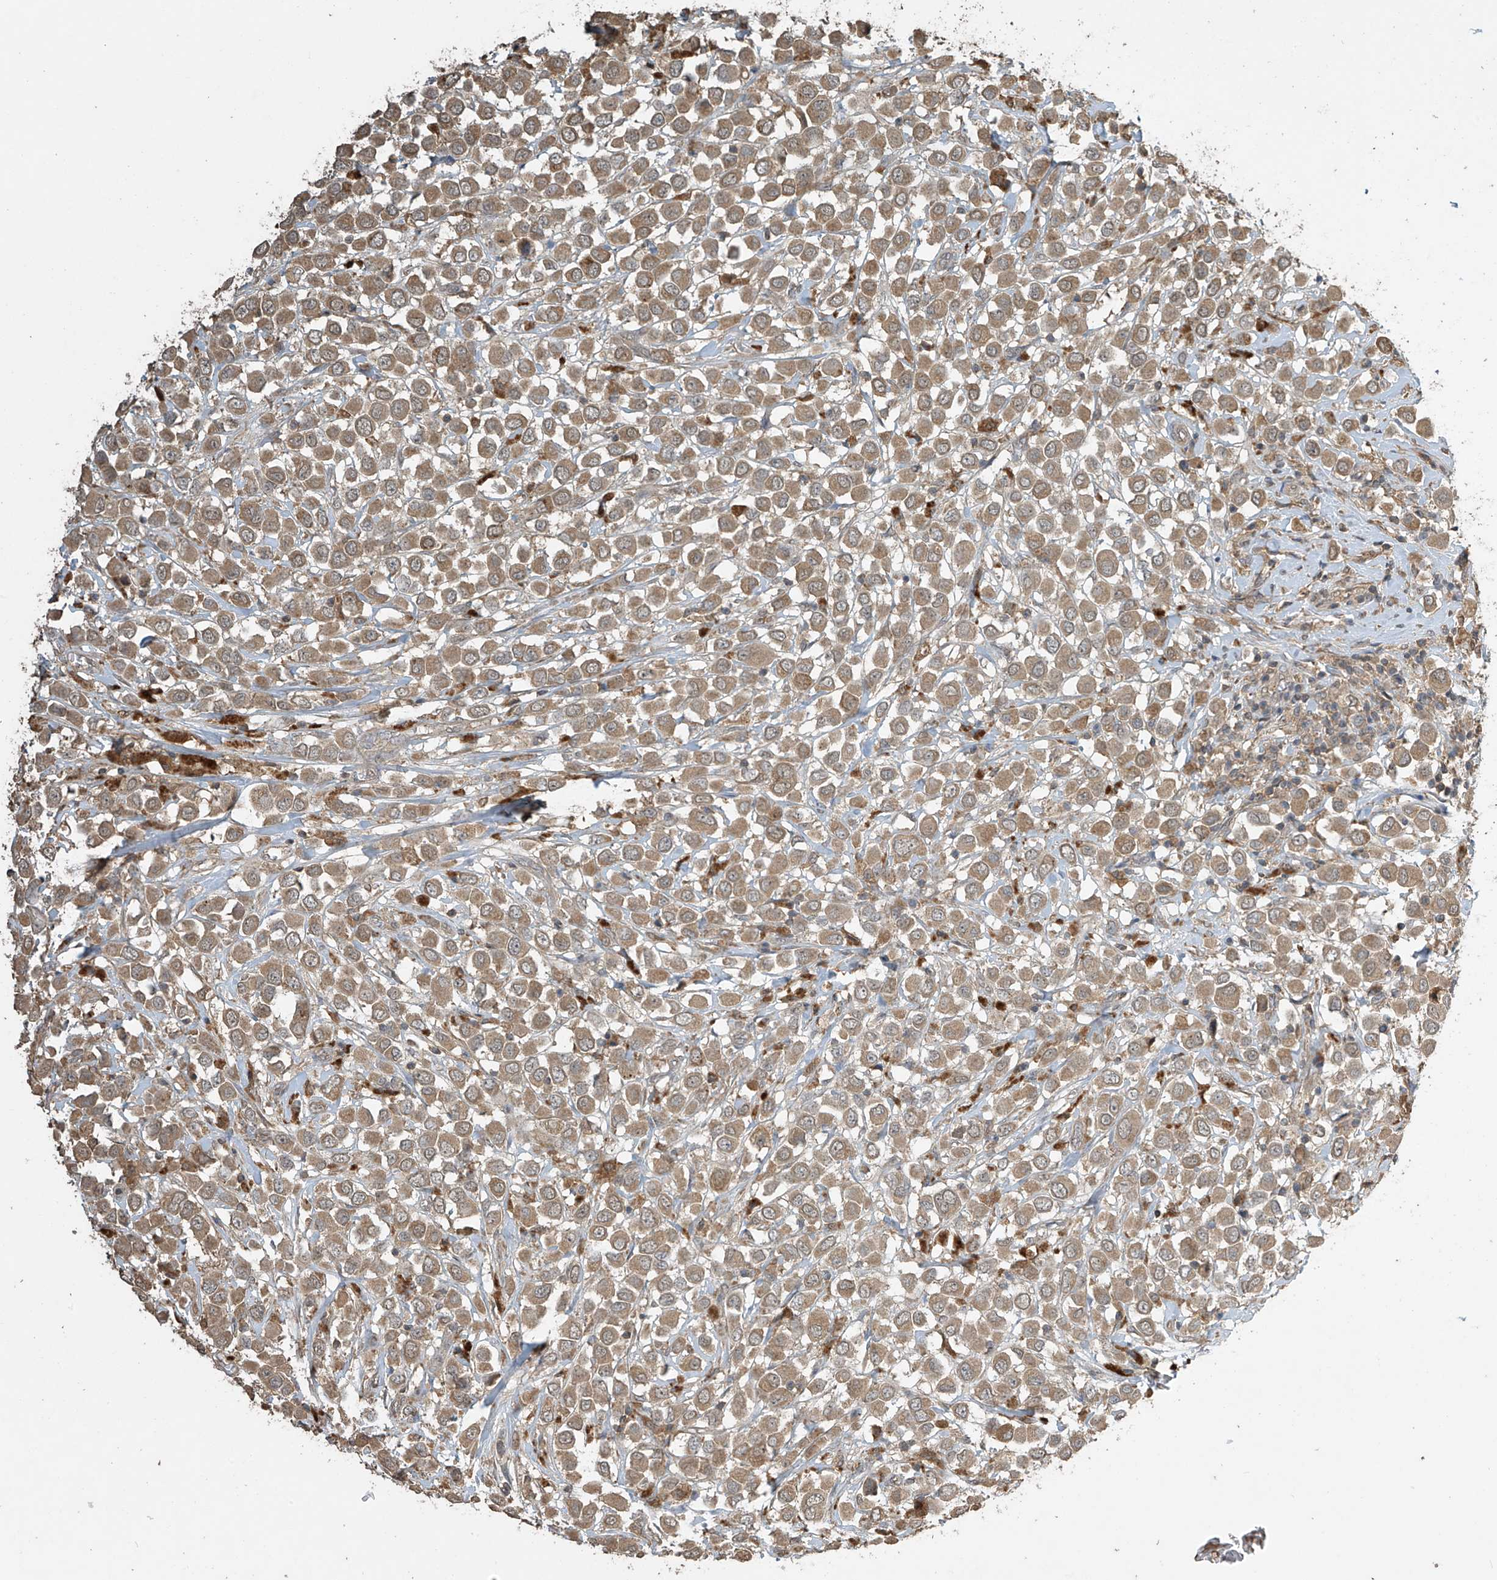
{"staining": {"intensity": "moderate", "quantity": ">75%", "location": "cytoplasmic/membranous"}, "tissue": "breast cancer", "cell_type": "Tumor cells", "image_type": "cancer", "snomed": [{"axis": "morphology", "description": "Duct carcinoma"}, {"axis": "topography", "description": "Breast"}], "caption": "Intraductal carcinoma (breast) tissue shows moderate cytoplasmic/membranous positivity in about >75% of tumor cells (brown staining indicates protein expression, while blue staining denotes nuclei).", "gene": "SLFN14", "patient": {"sex": "female", "age": 61}}